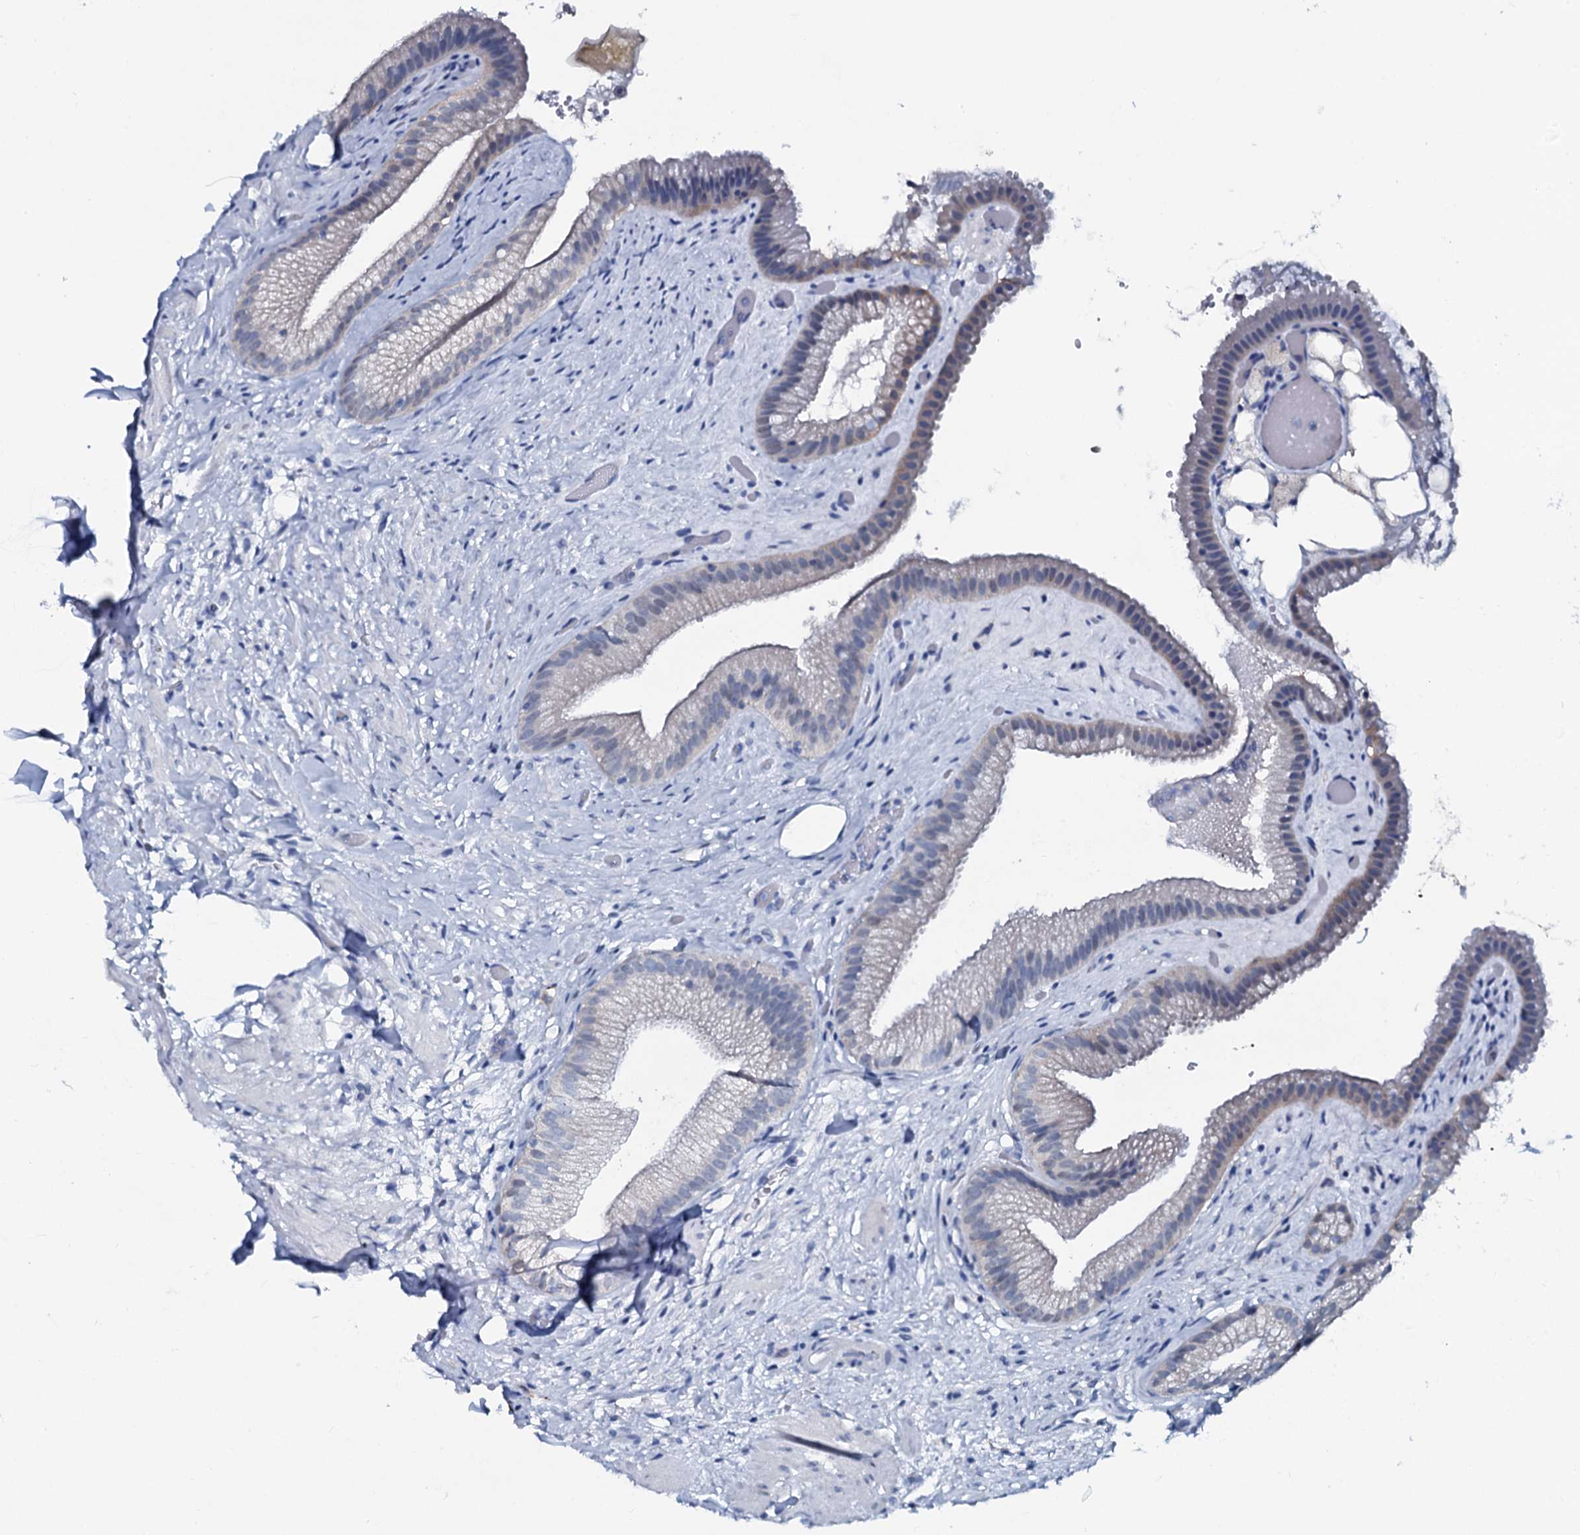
{"staining": {"intensity": "negative", "quantity": "none", "location": "none"}, "tissue": "gallbladder", "cell_type": "Glandular cells", "image_type": "normal", "snomed": [{"axis": "morphology", "description": "Normal tissue, NOS"}, {"axis": "morphology", "description": "Inflammation, NOS"}, {"axis": "topography", "description": "Gallbladder"}], "caption": "This is a micrograph of immunohistochemistry (IHC) staining of benign gallbladder, which shows no positivity in glandular cells.", "gene": "SLC4A7", "patient": {"sex": "male", "age": 51}}